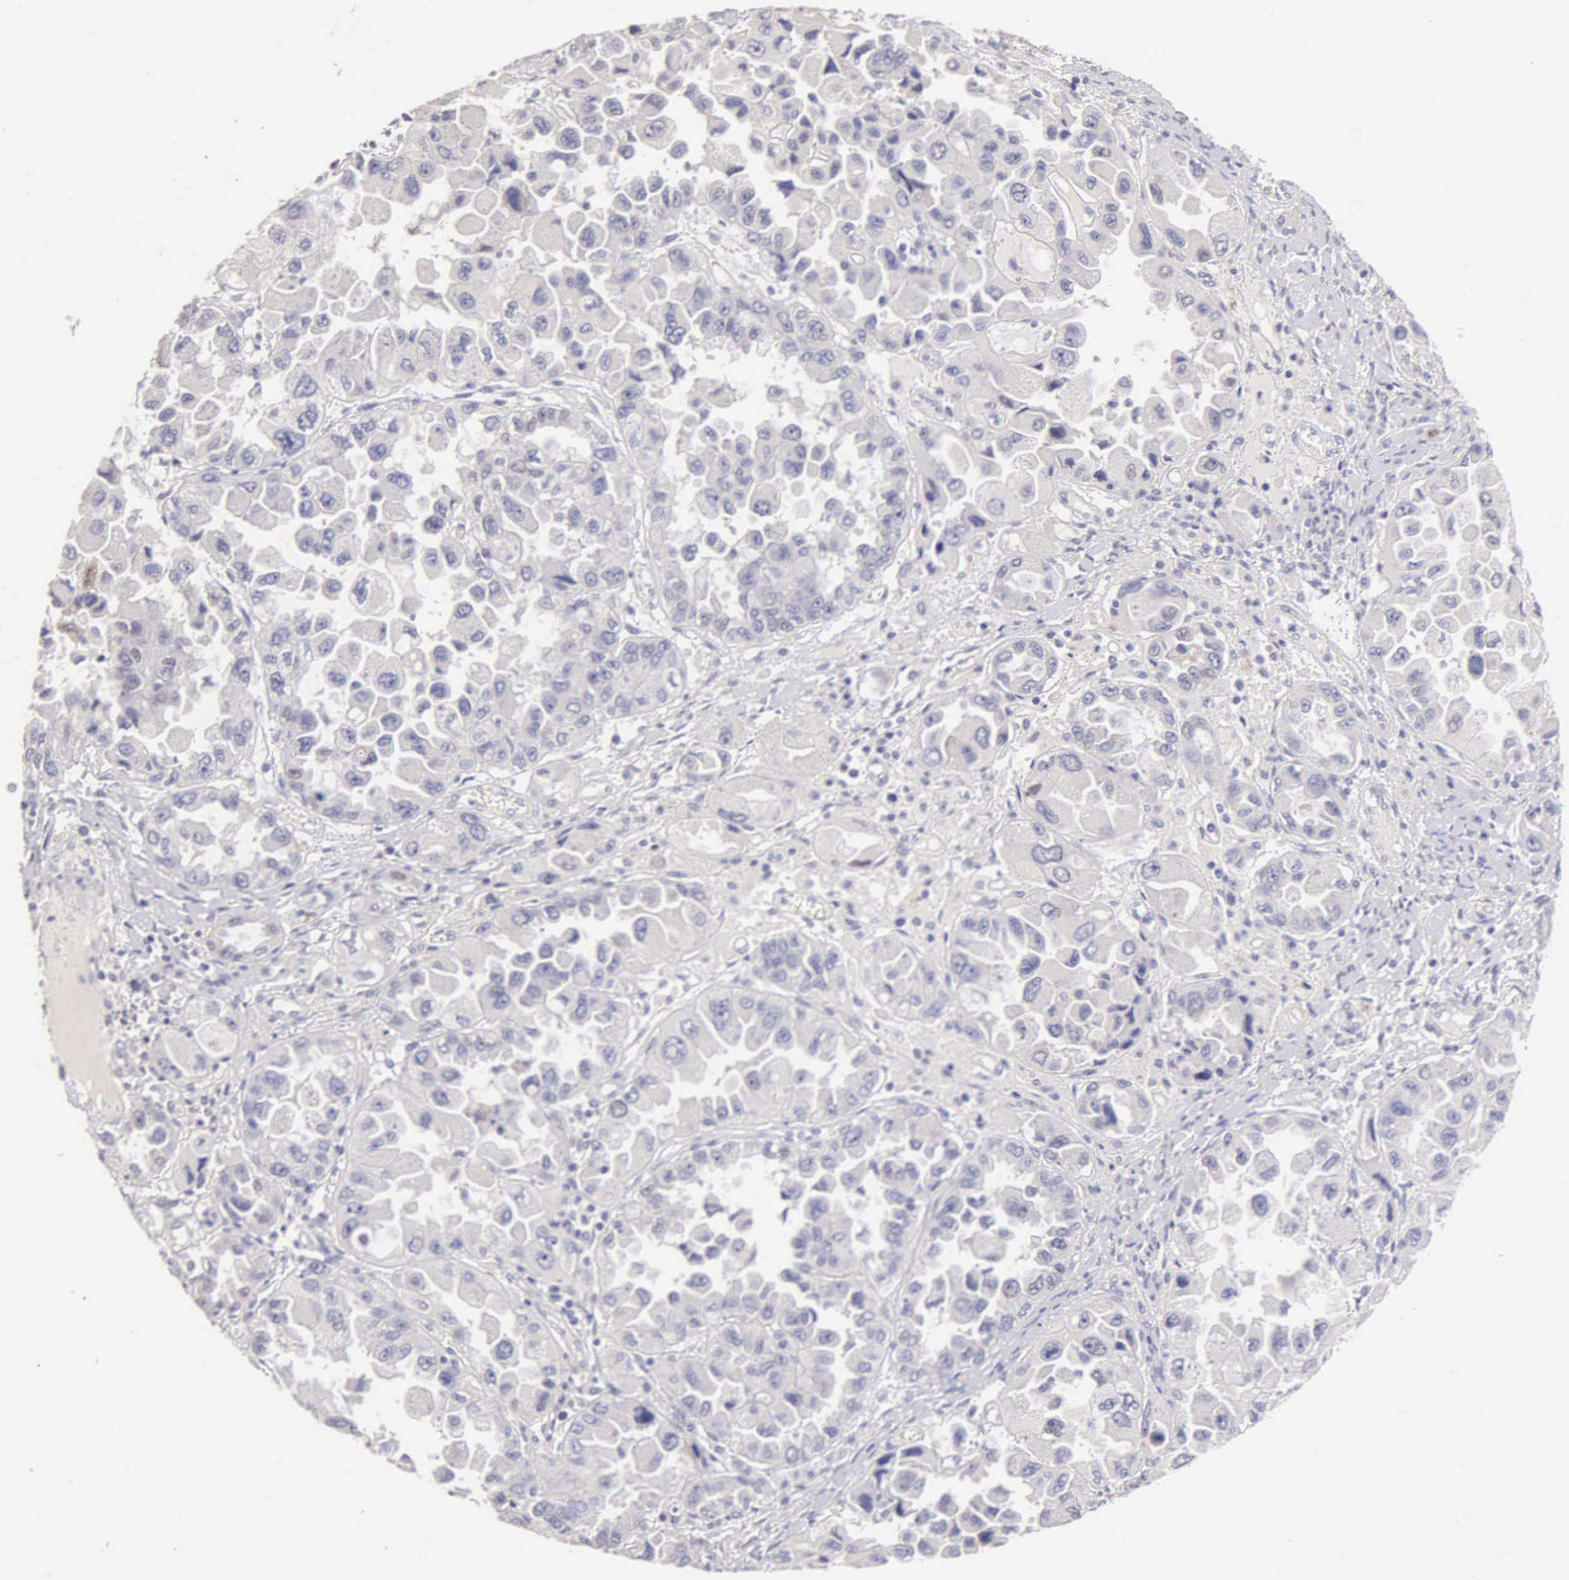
{"staining": {"intensity": "negative", "quantity": "none", "location": "none"}, "tissue": "ovarian cancer", "cell_type": "Tumor cells", "image_type": "cancer", "snomed": [{"axis": "morphology", "description": "Cystadenocarcinoma, serous, NOS"}, {"axis": "topography", "description": "Ovary"}], "caption": "The immunohistochemistry image has no significant staining in tumor cells of ovarian cancer tissue.", "gene": "ESR1", "patient": {"sex": "female", "age": 84}}